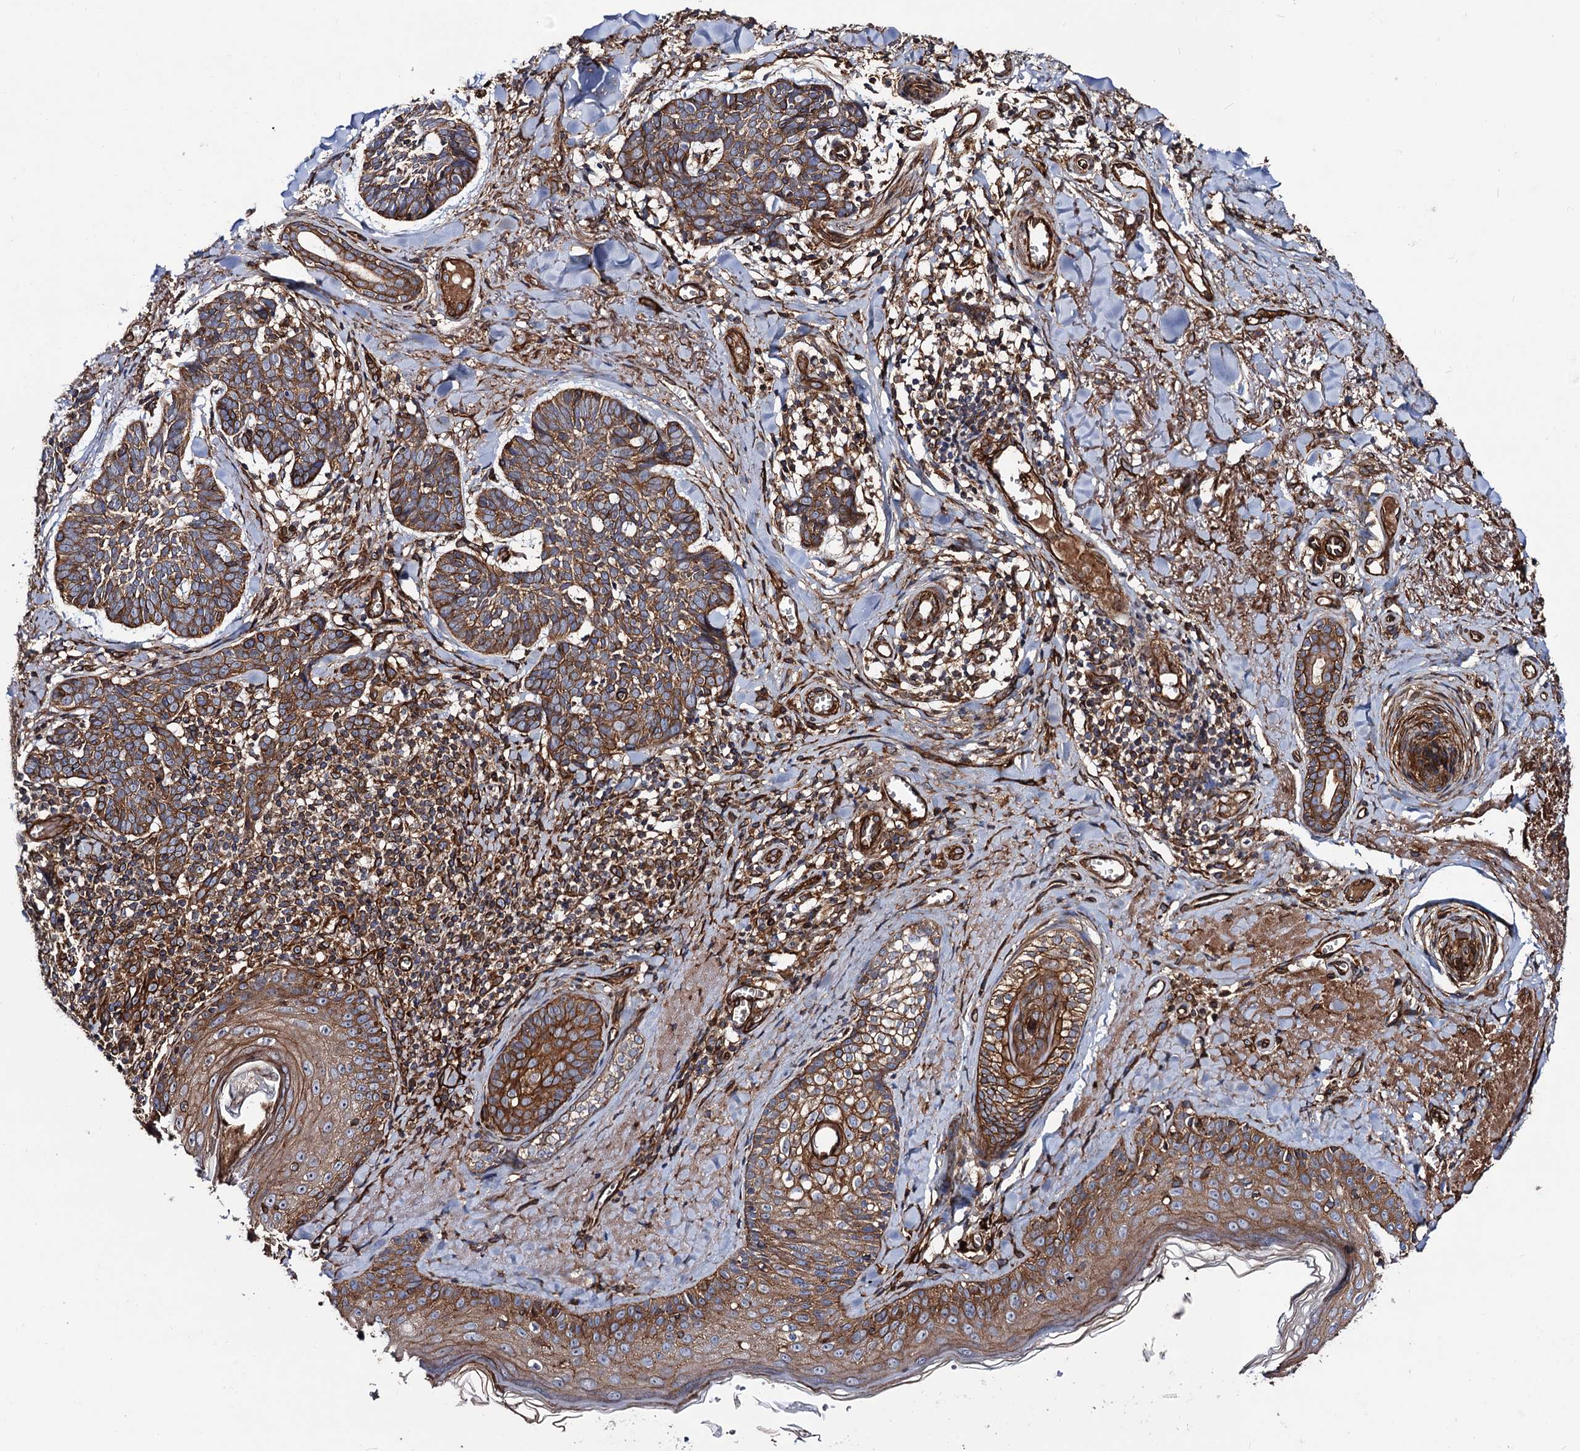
{"staining": {"intensity": "strong", "quantity": ">75%", "location": "cytoplasmic/membranous"}, "tissue": "skin cancer", "cell_type": "Tumor cells", "image_type": "cancer", "snomed": [{"axis": "morphology", "description": "Basal cell carcinoma"}, {"axis": "topography", "description": "Skin"}], "caption": "Brown immunohistochemical staining in basal cell carcinoma (skin) exhibits strong cytoplasmic/membranous expression in approximately >75% of tumor cells. The staining was performed using DAB (3,3'-diaminobenzidine), with brown indicating positive protein expression. Nuclei are stained blue with hematoxylin.", "gene": "CIP2A", "patient": {"sex": "female", "age": 74}}